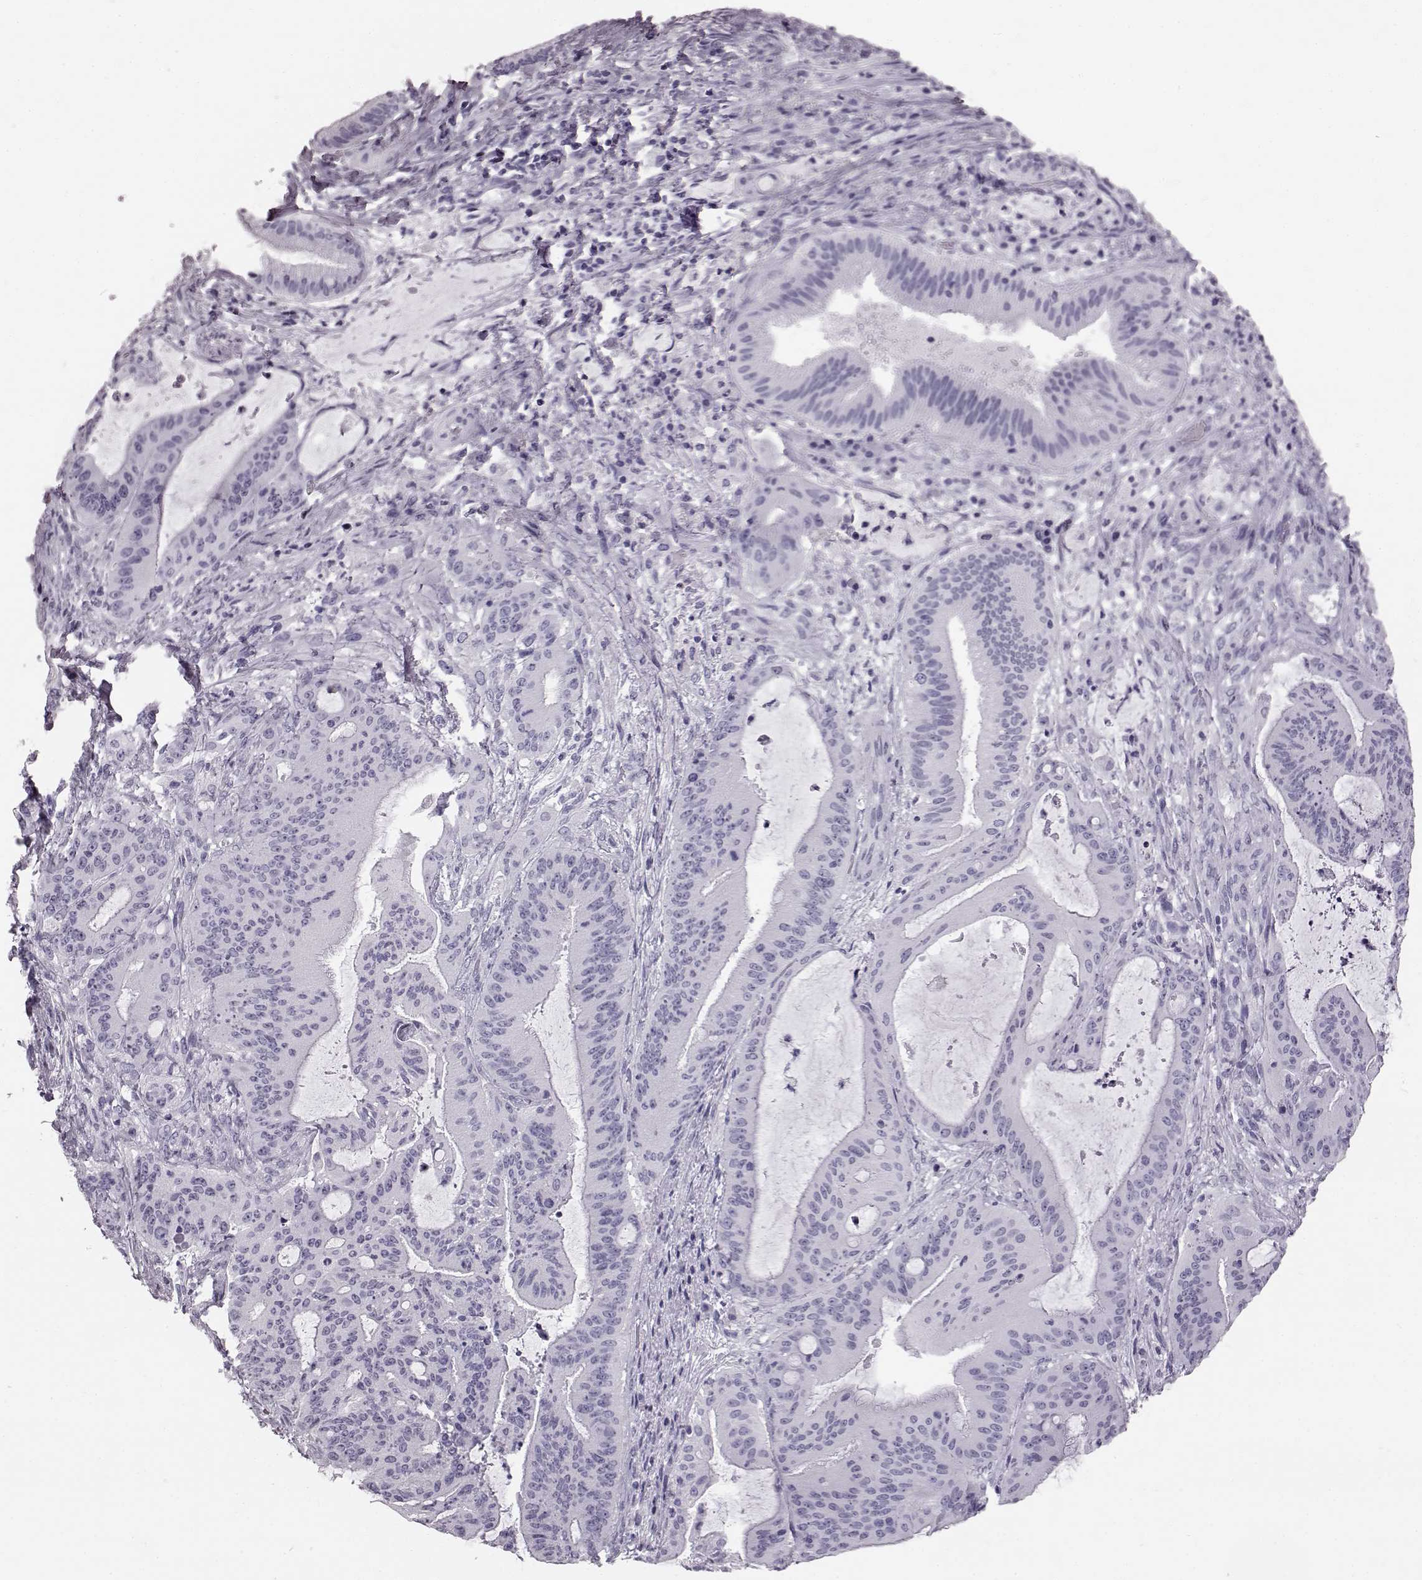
{"staining": {"intensity": "negative", "quantity": "none", "location": "none"}, "tissue": "liver cancer", "cell_type": "Tumor cells", "image_type": "cancer", "snomed": [{"axis": "morphology", "description": "Cholangiocarcinoma"}, {"axis": "topography", "description": "Liver"}], "caption": "Tumor cells are negative for protein expression in human liver cholangiocarcinoma.", "gene": "FUT4", "patient": {"sex": "female", "age": 73}}